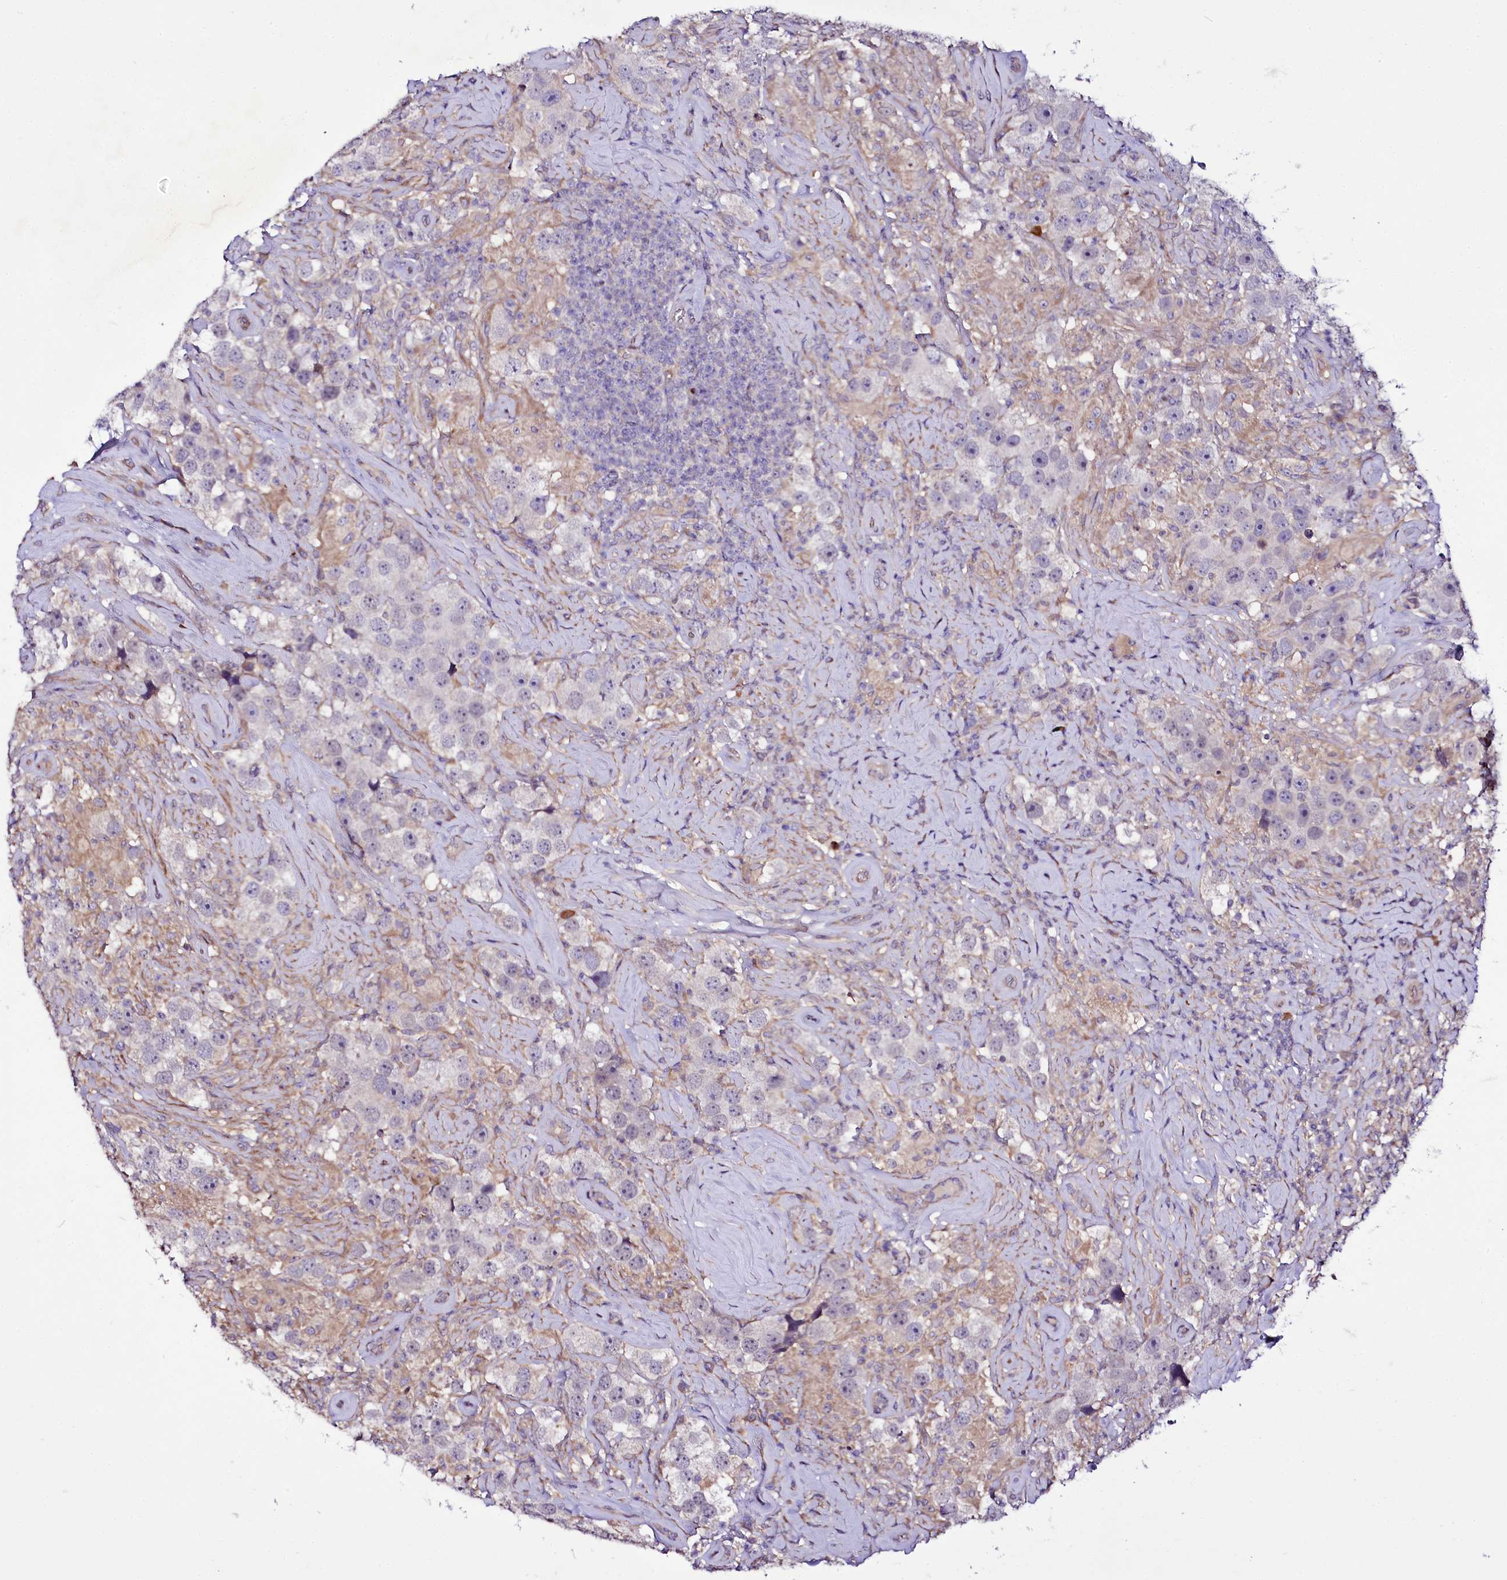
{"staining": {"intensity": "negative", "quantity": "none", "location": "none"}, "tissue": "testis cancer", "cell_type": "Tumor cells", "image_type": "cancer", "snomed": [{"axis": "morphology", "description": "Seminoma, NOS"}, {"axis": "topography", "description": "Testis"}], "caption": "There is no significant expression in tumor cells of testis cancer.", "gene": "ZC3H12C", "patient": {"sex": "male", "age": 49}}